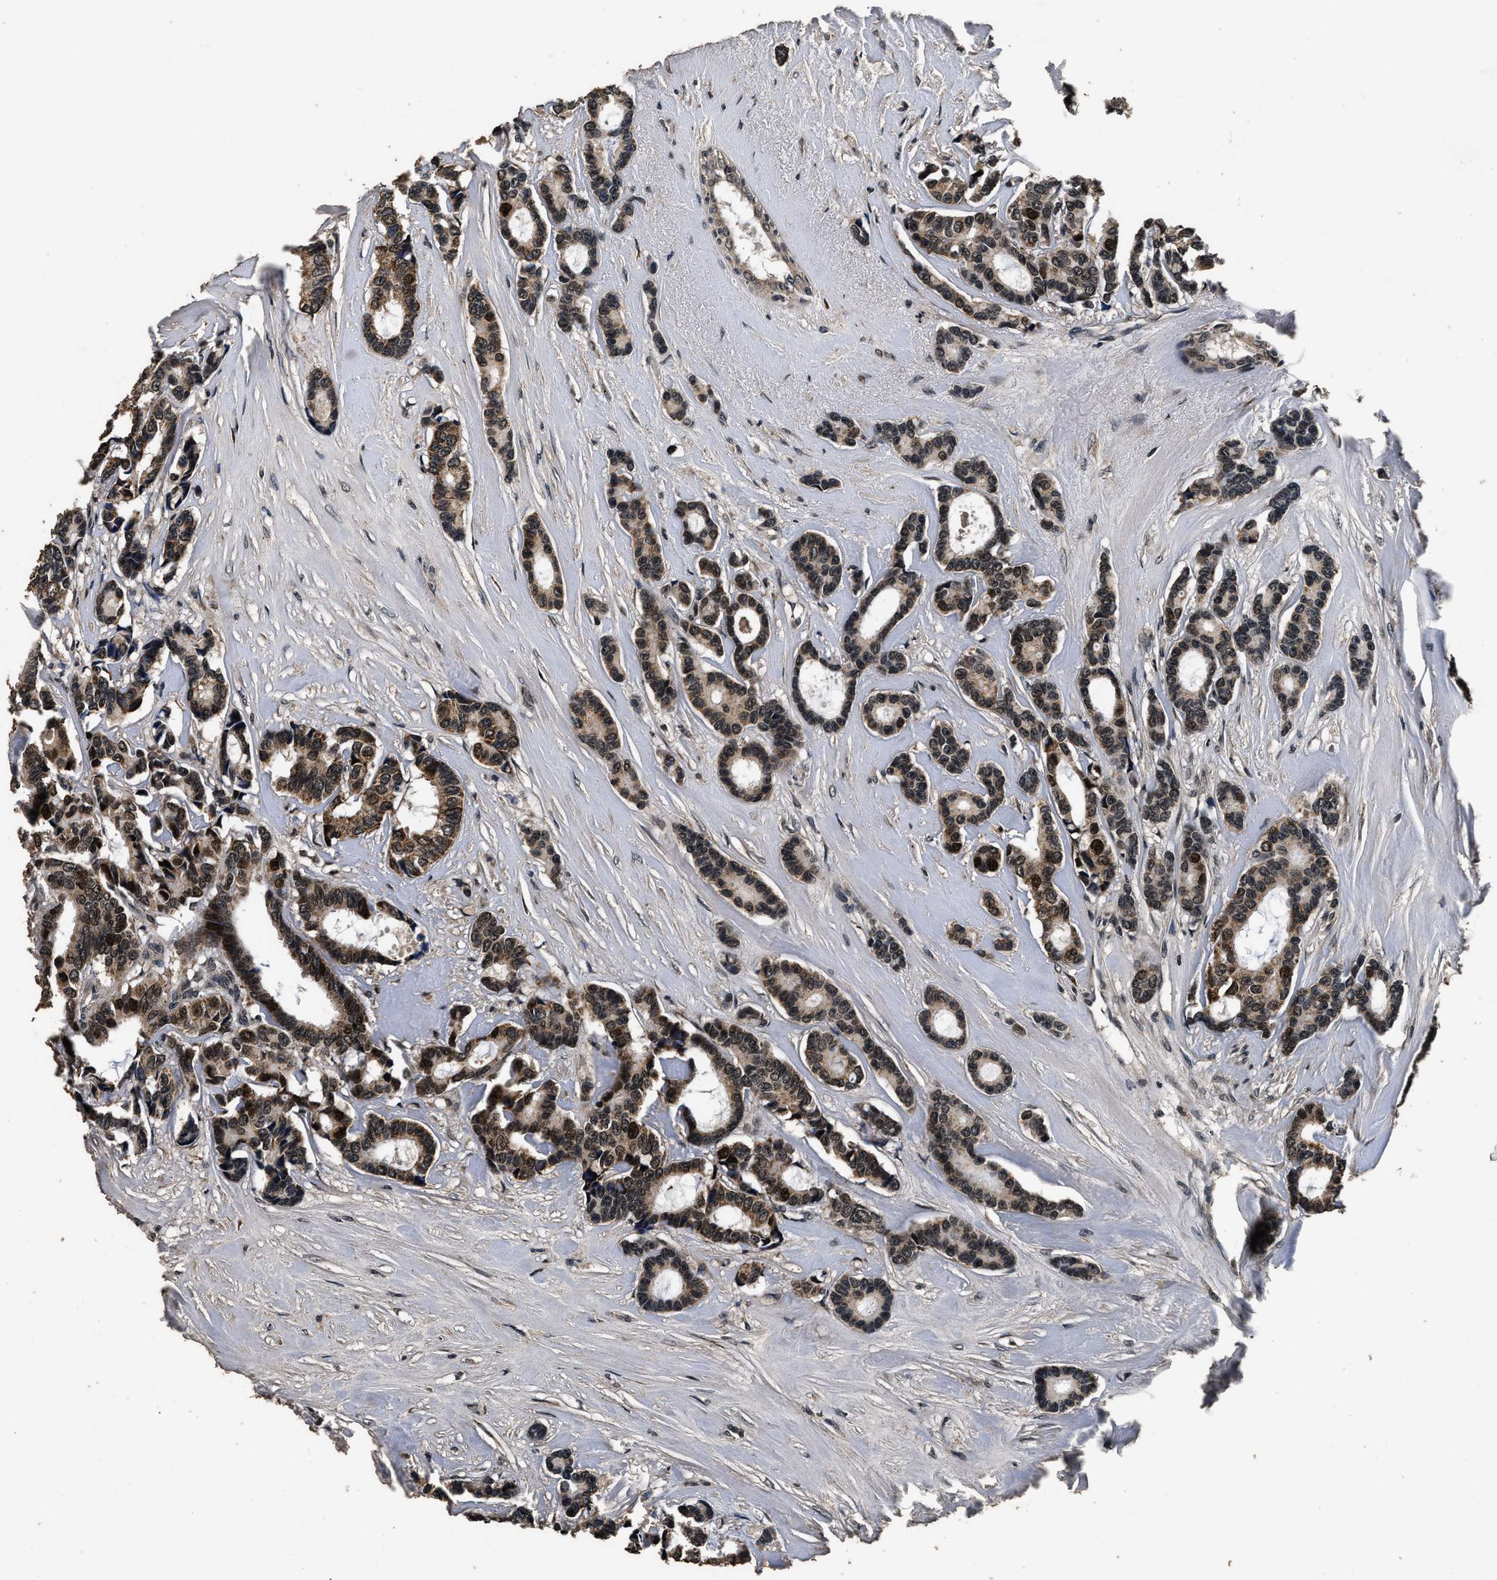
{"staining": {"intensity": "moderate", "quantity": ">75%", "location": "cytoplasmic/membranous,nuclear"}, "tissue": "breast cancer", "cell_type": "Tumor cells", "image_type": "cancer", "snomed": [{"axis": "morphology", "description": "Duct carcinoma"}, {"axis": "topography", "description": "Breast"}], "caption": "Immunohistochemistry (IHC) histopathology image of human breast cancer stained for a protein (brown), which exhibits medium levels of moderate cytoplasmic/membranous and nuclear expression in about >75% of tumor cells.", "gene": "CSTF1", "patient": {"sex": "female", "age": 87}}